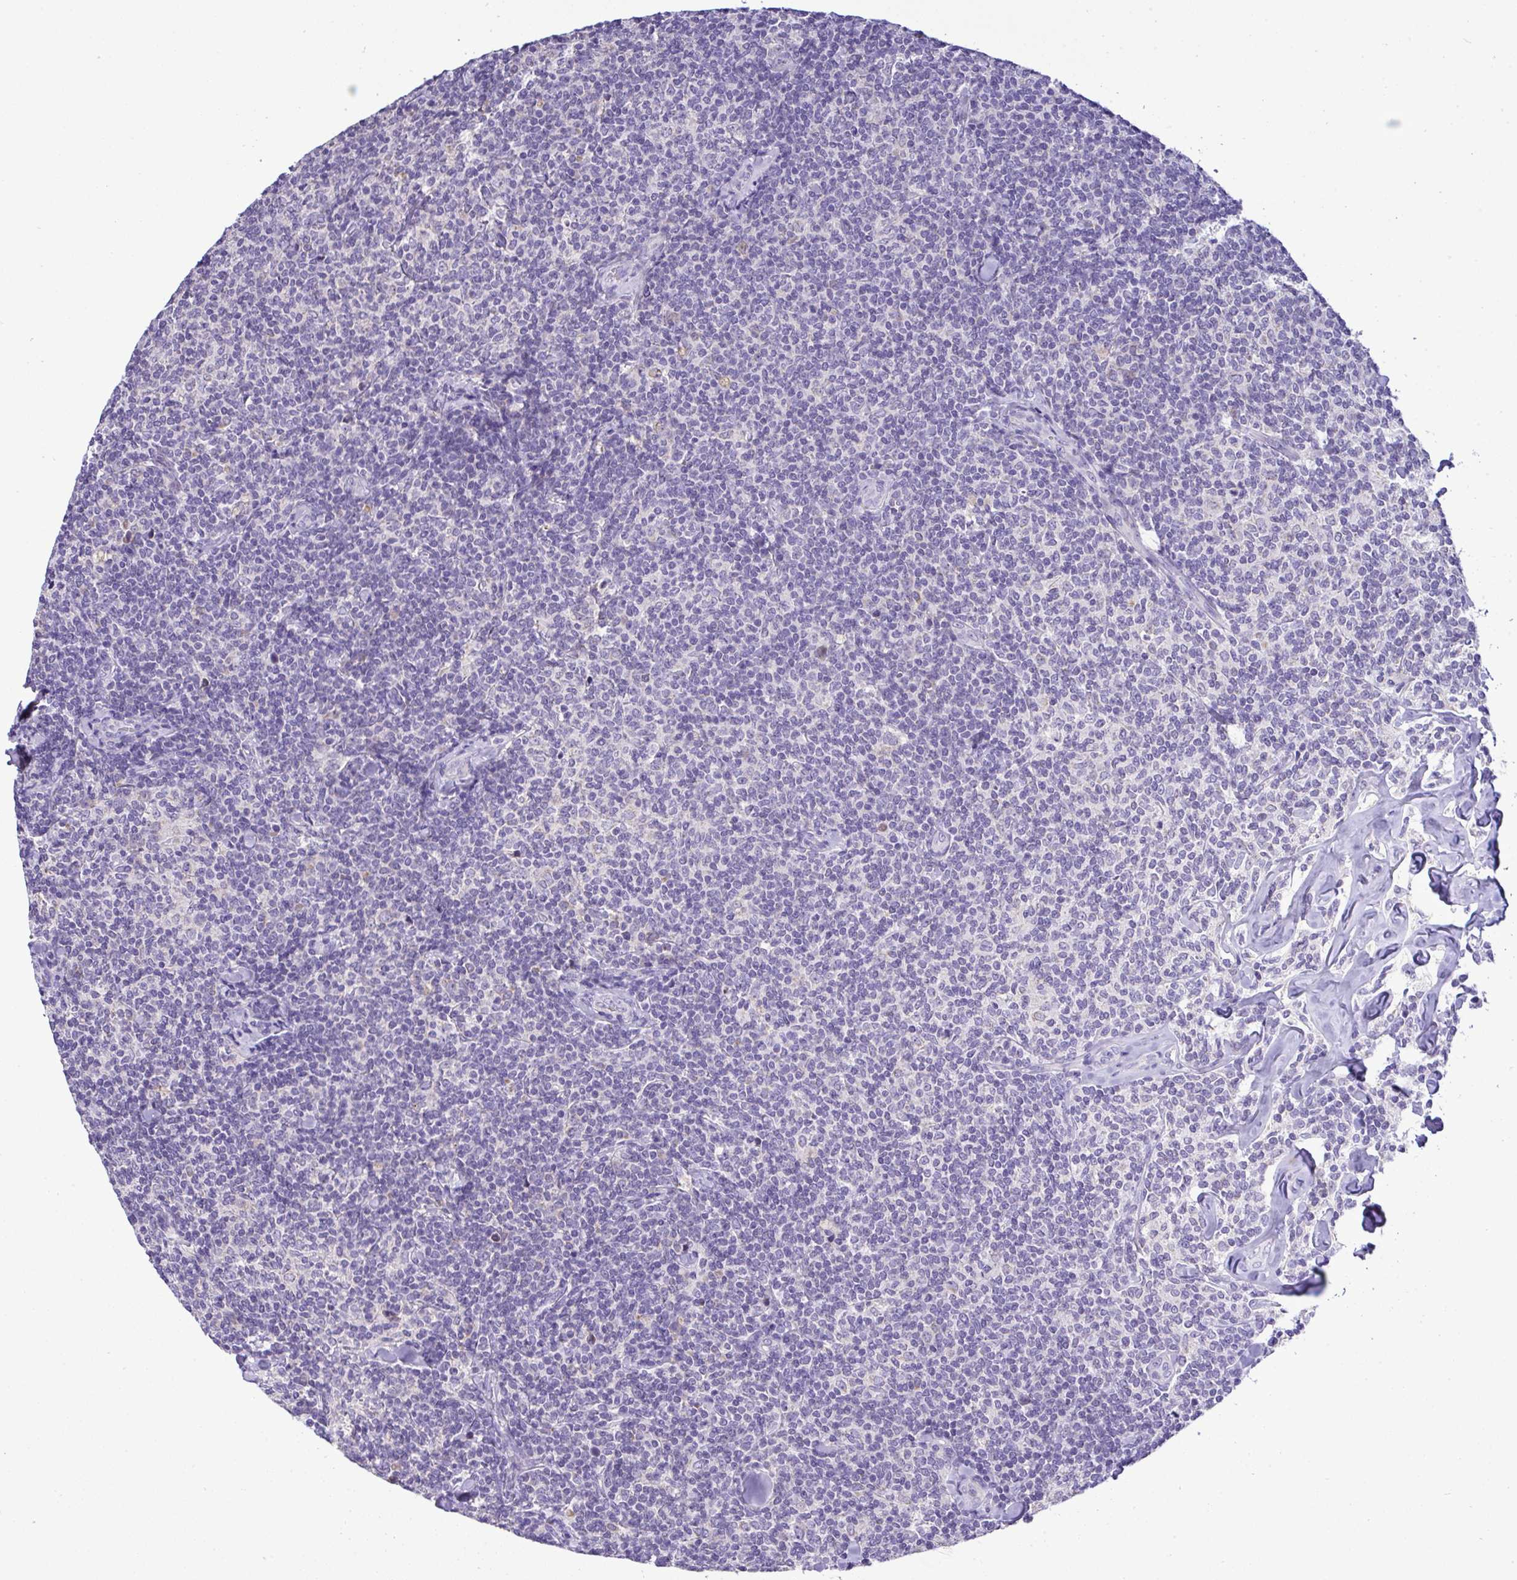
{"staining": {"intensity": "negative", "quantity": "none", "location": "none"}, "tissue": "lymphoma", "cell_type": "Tumor cells", "image_type": "cancer", "snomed": [{"axis": "morphology", "description": "Malignant lymphoma, non-Hodgkin's type, Low grade"}, {"axis": "topography", "description": "Lymph node"}], "caption": "Tumor cells show no significant staining in lymphoma. (DAB (3,3'-diaminobenzidine) IHC with hematoxylin counter stain).", "gene": "ST8SIA2", "patient": {"sex": "female", "age": 56}}